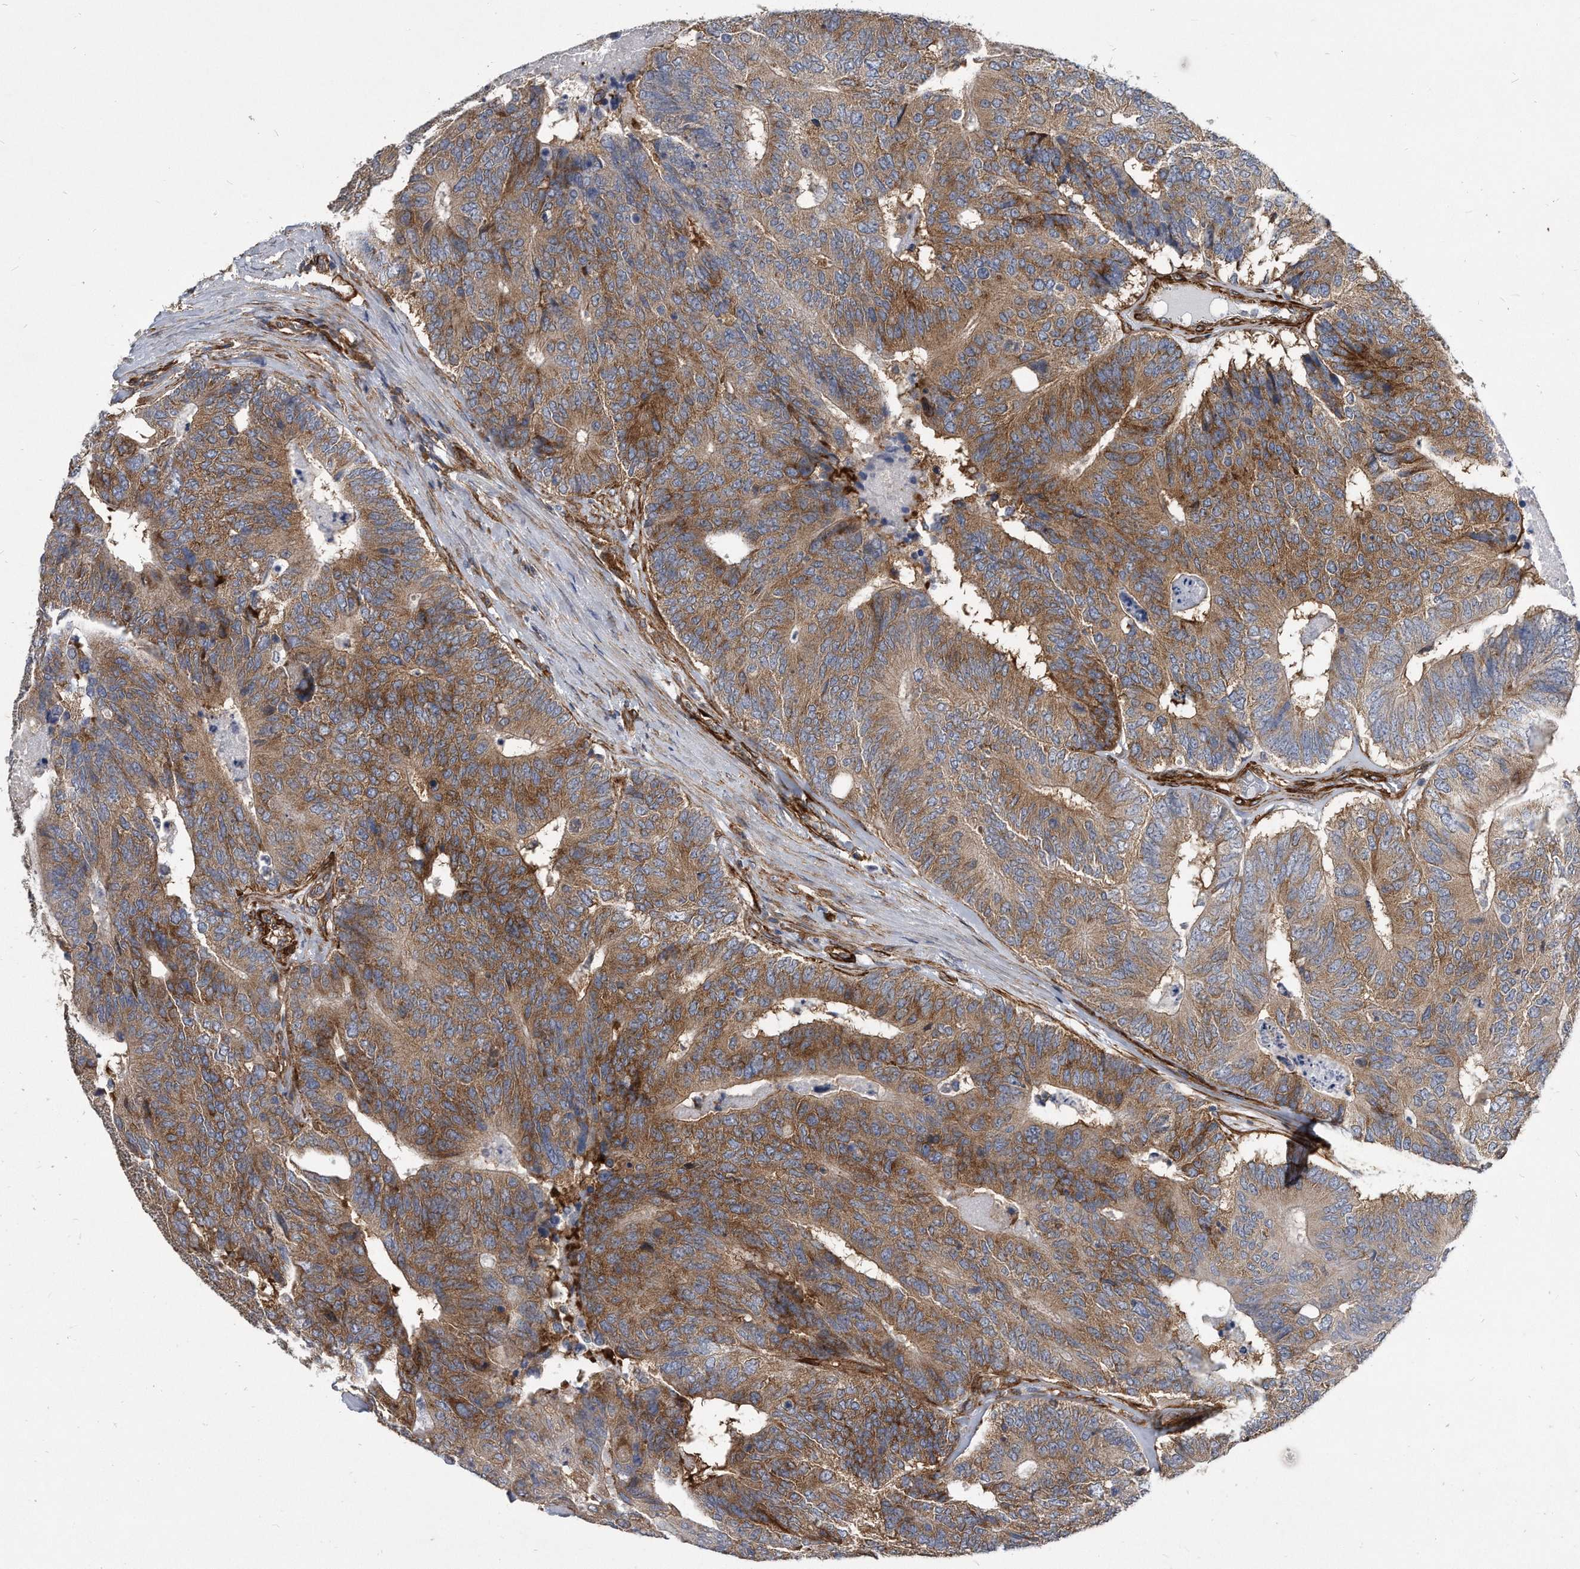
{"staining": {"intensity": "moderate", "quantity": ">75%", "location": "cytoplasmic/membranous"}, "tissue": "colorectal cancer", "cell_type": "Tumor cells", "image_type": "cancer", "snomed": [{"axis": "morphology", "description": "Adenocarcinoma, NOS"}, {"axis": "topography", "description": "Colon"}], "caption": "A histopathology image of colorectal cancer stained for a protein displays moderate cytoplasmic/membranous brown staining in tumor cells.", "gene": "EIF2B4", "patient": {"sex": "female", "age": 67}}